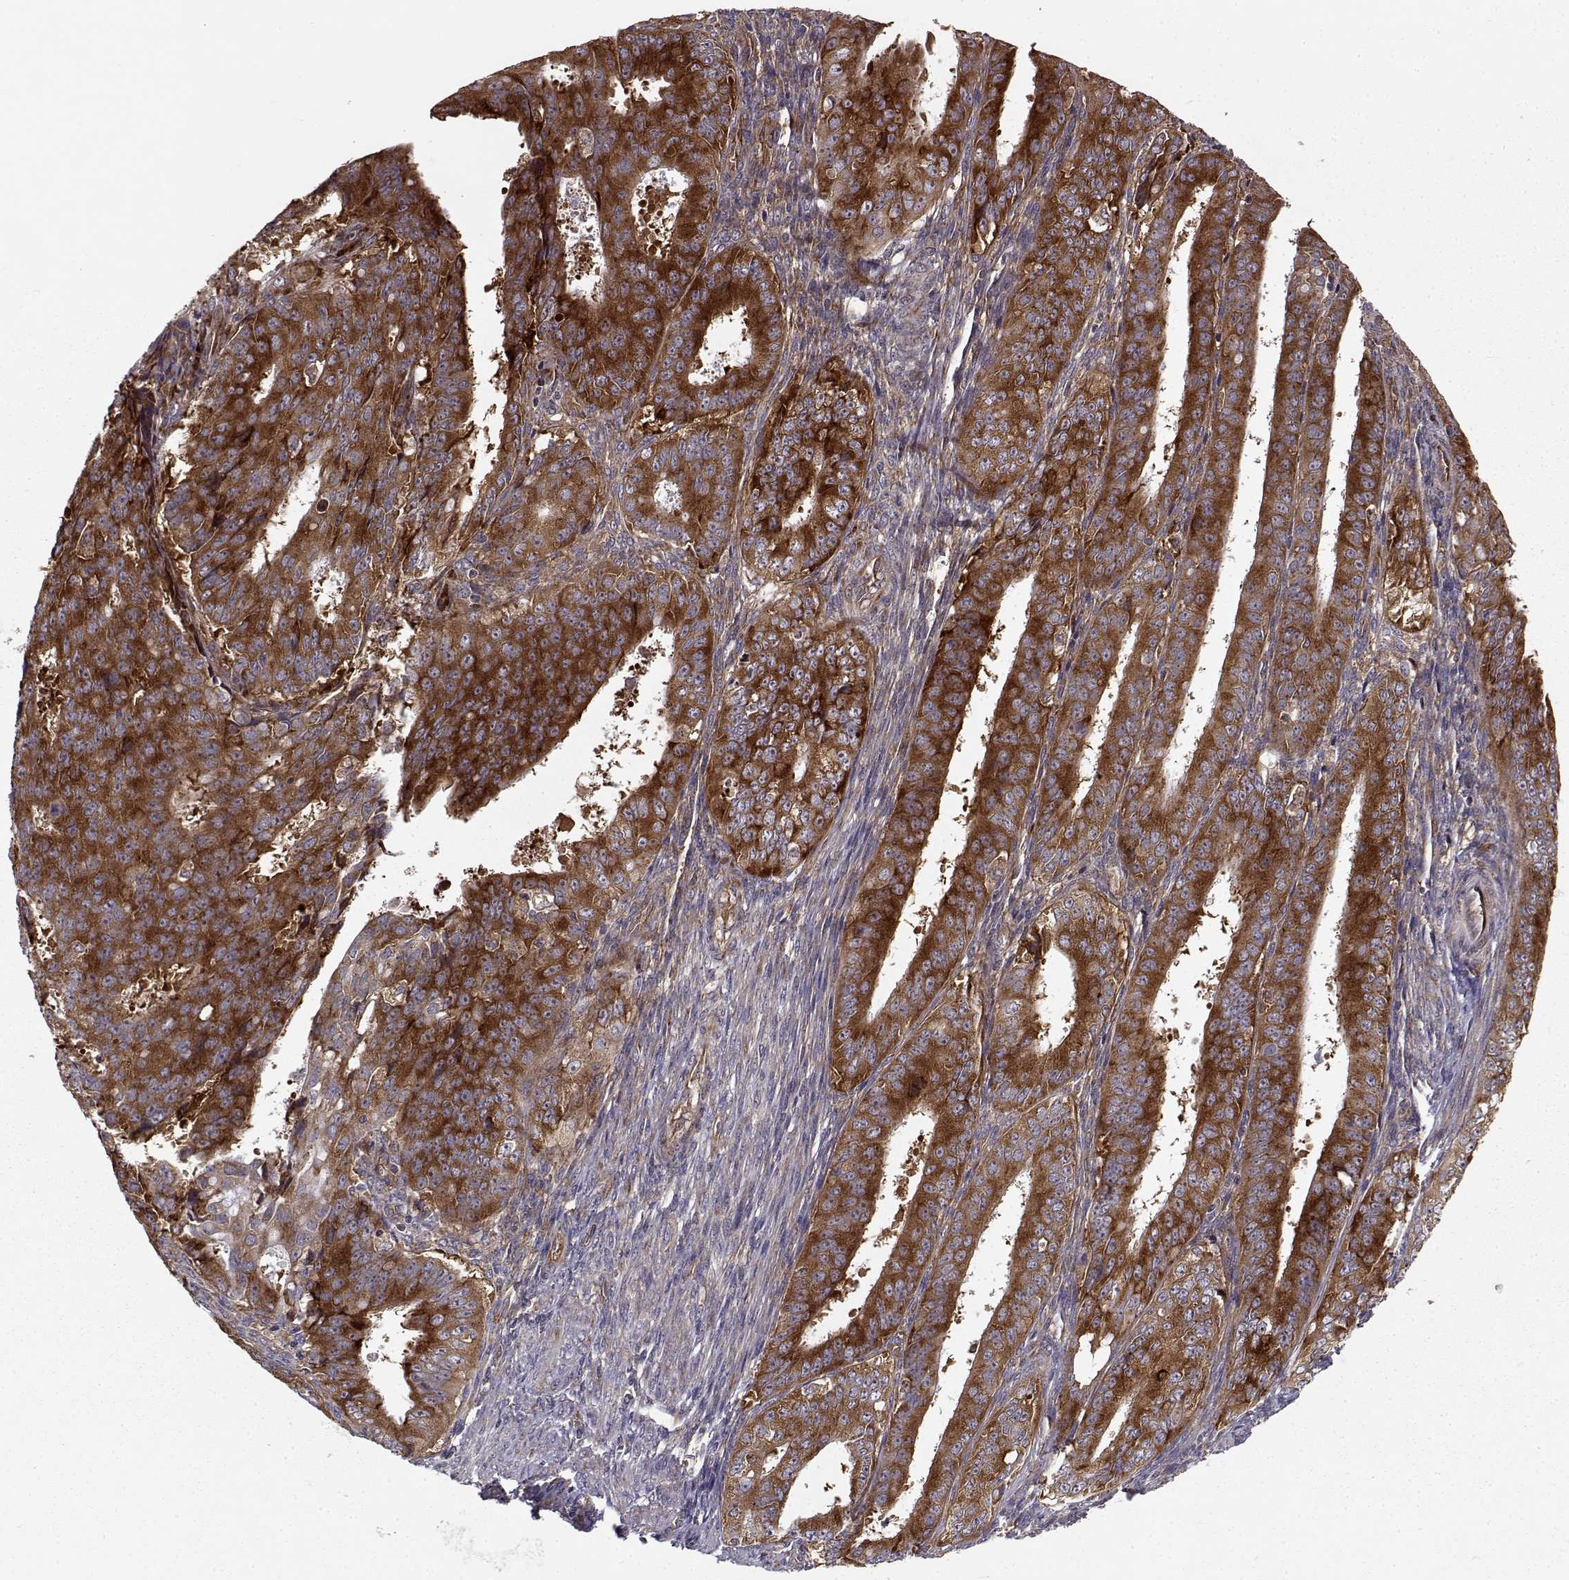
{"staining": {"intensity": "strong", "quantity": ">75%", "location": "cytoplasmic/membranous"}, "tissue": "ovarian cancer", "cell_type": "Tumor cells", "image_type": "cancer", "snomed": [{"axis": "morphology", "description": "Carcinoma, endometroid"}, {"axis": "topography", "description": "Ovary"}], "caption": "This micrograph shows immunohistochemistry staining of human ovarian cancer (endometroid carcinoma), with high strong cytoplasmic/membranous expression in about >75% of tumor cells.", "gene": "RPL31", "patient": {"sex": "female", "age": 42}}